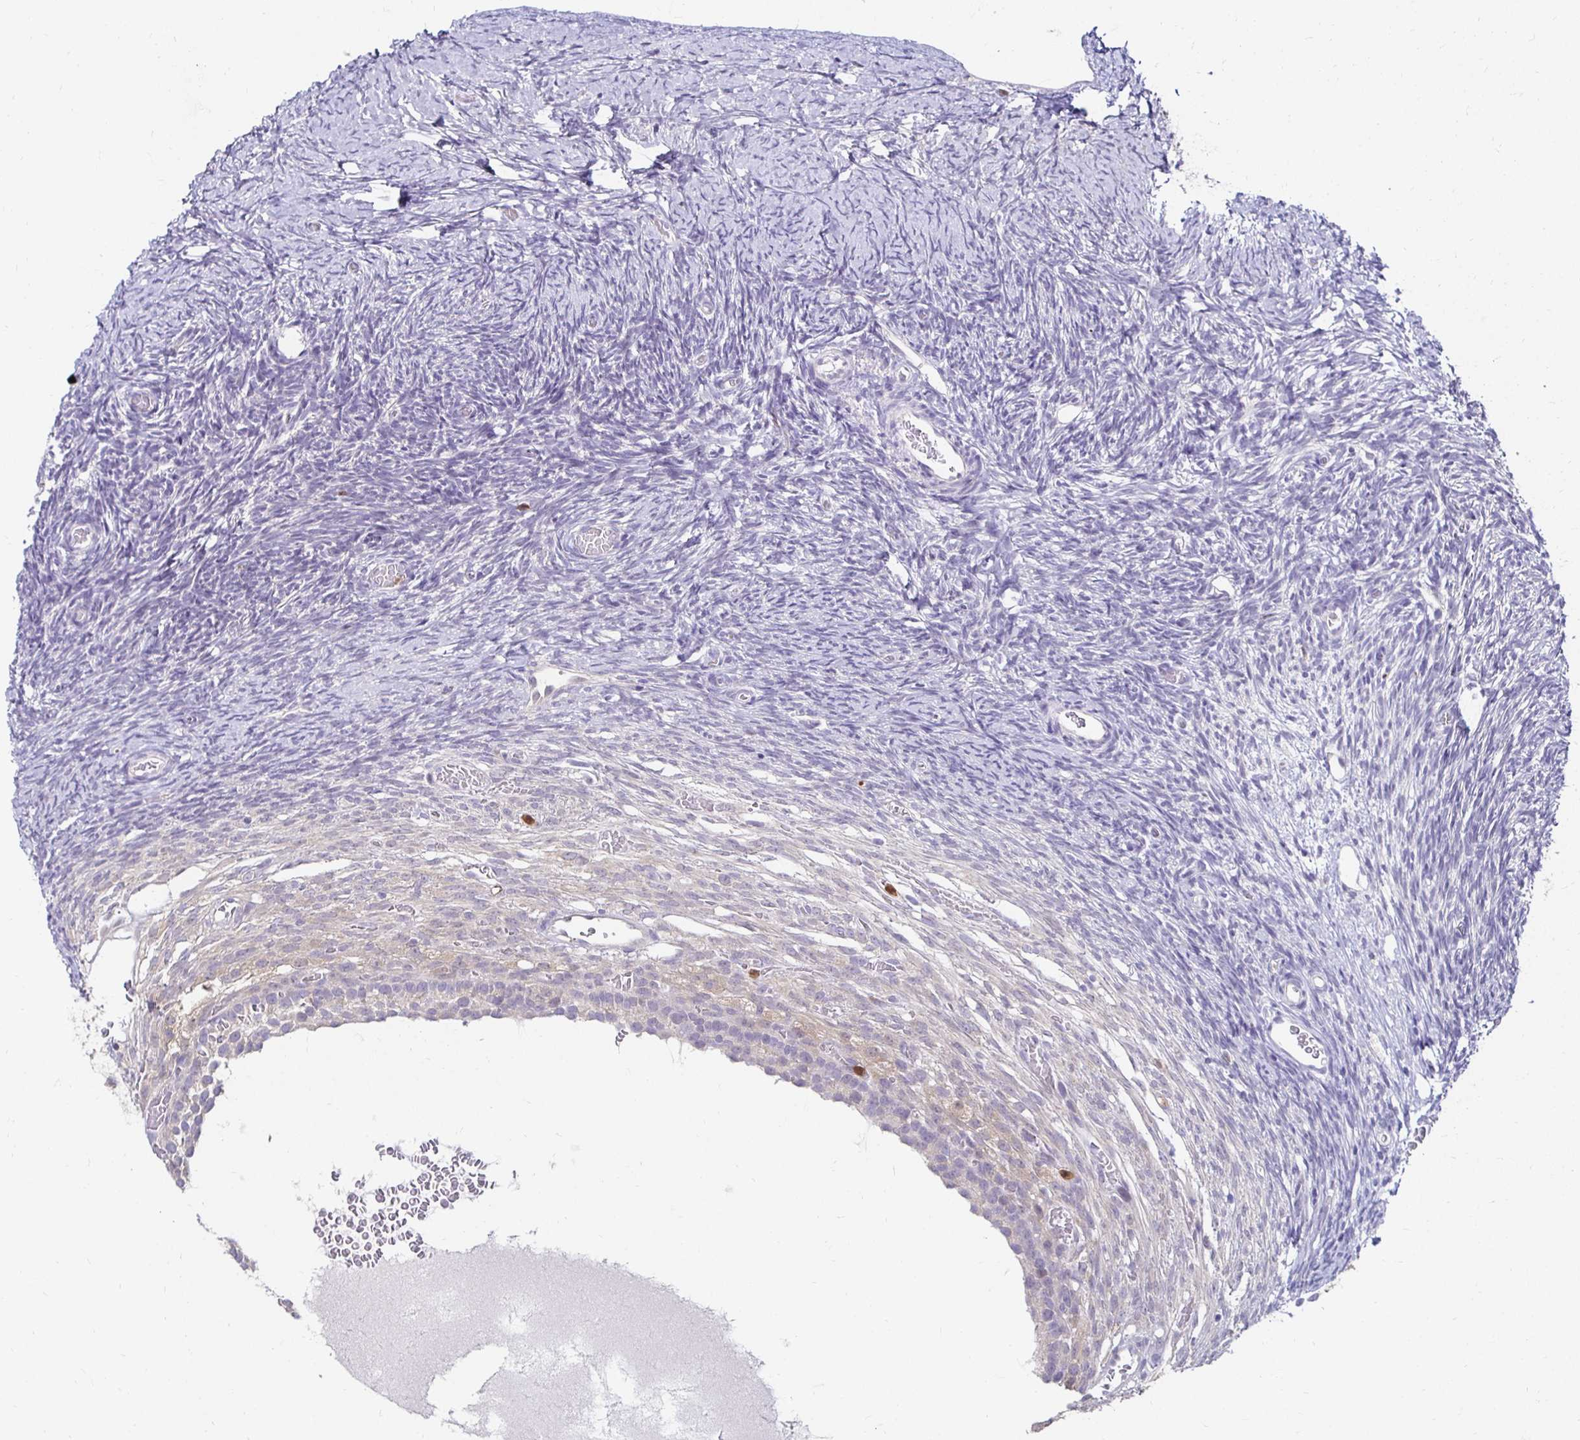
{"staining": {"intensity": "negative", "quantity": "none", "location": "none"}, "tissue": "ovary", "cell_type": "Follicle cells", "image_type": "normal", "snomed": [{"axis": "morphology", "description": "Normal tissue, NOS"}, {"axis": "topography", "description": "Ovary"}], "caption": "Follicle cells are negative for protein expression in normal human ovary.", "gene": "PADI2", "patient": {"sex": "female", "age": 39}}